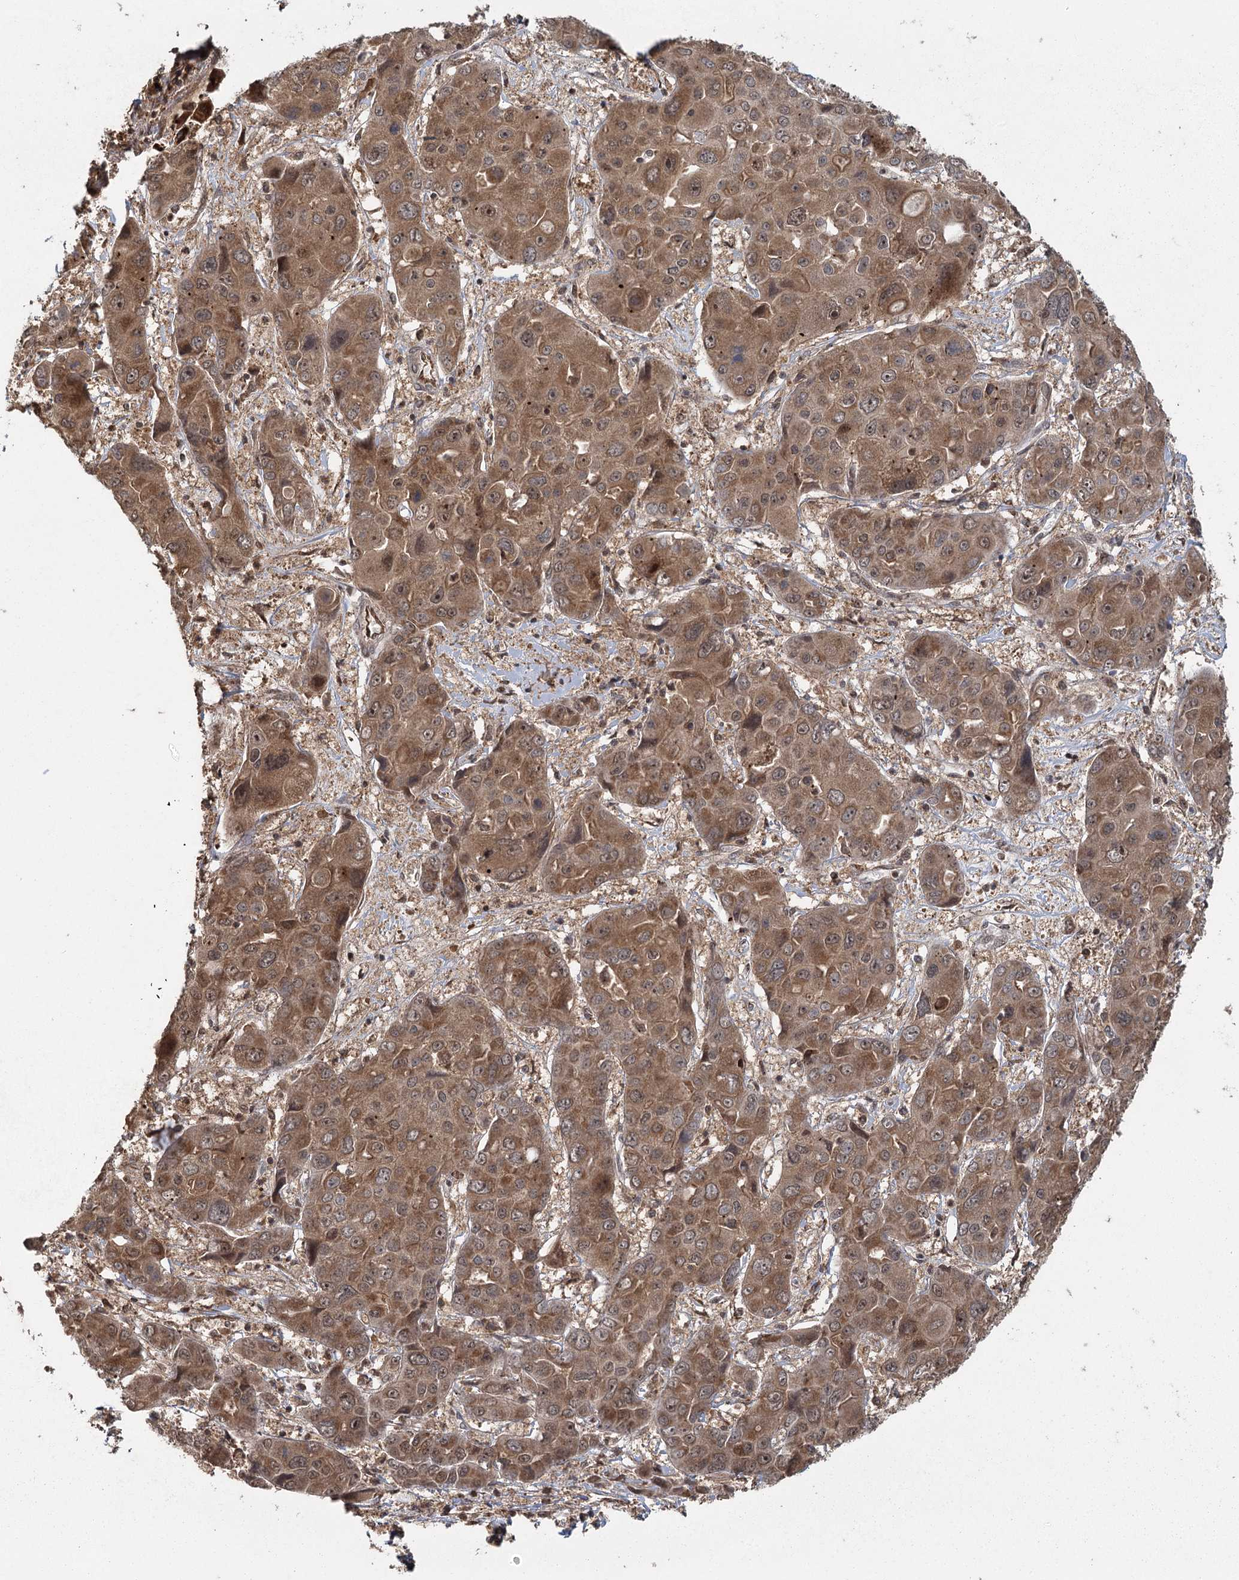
{"staining": {"intensity": "moderate", "quantity": ">75%", "location": "cytoplasmic/membranous"}, "tissue": "liver cancer", "cell_type": "Tumor cells", "image_type": "cancer", "snomed": [{"axis": "morphology", "description": "Cholangiocarcinoma"}, {"axis": "topography", "description": "Liver"}], "caption": "Protein staining shows moderate cytoplasmic/membranous expression in about >75% of tumor cells in liver cancer (cholangiocarcinoma).", "gene": "MICU1", "patient": {"sex": "male", "age": 67}}